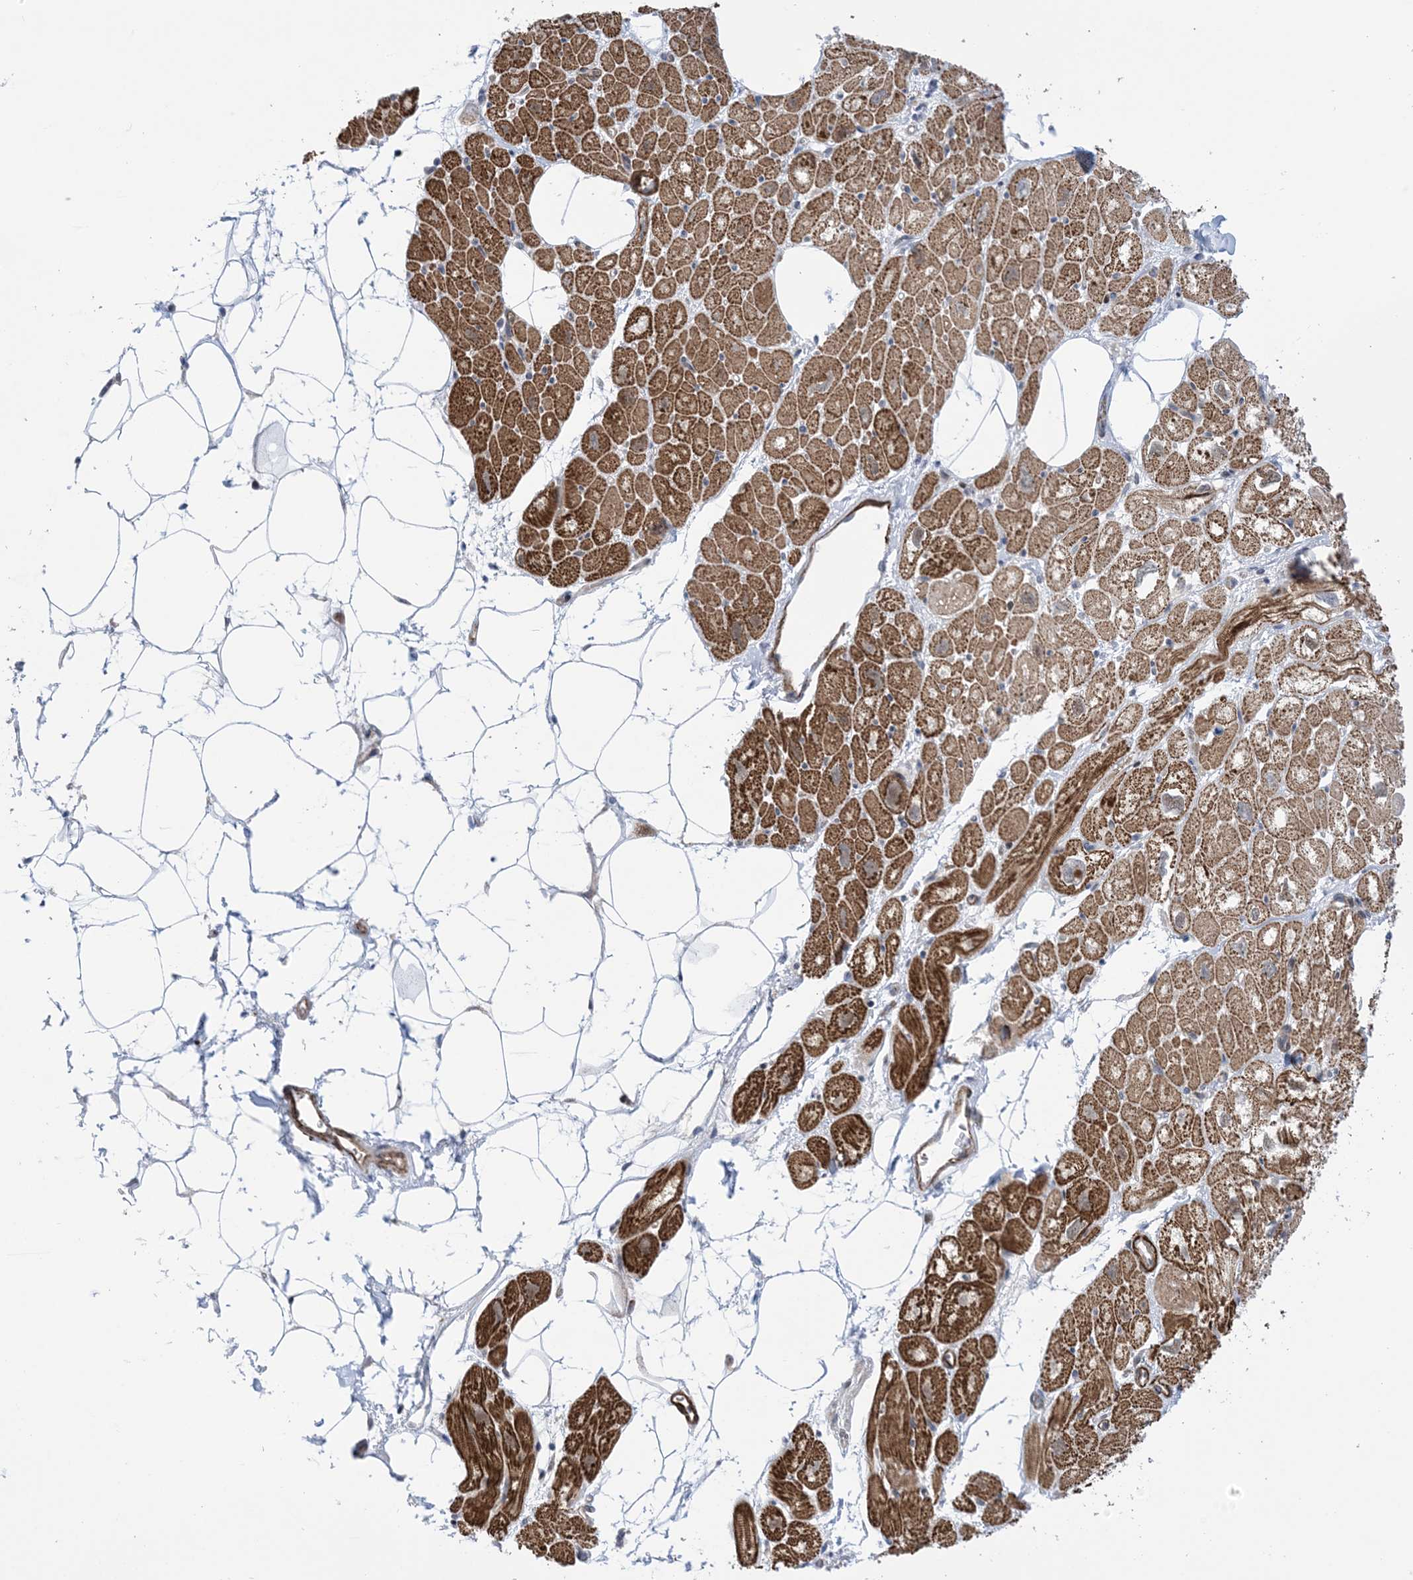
{"staining": {"intensity": "moderate", "quantity": ">75%", "location": "cytoplasmic/membranous"}, "tissue": "heart muscle", "cell_type": "Cardiomyocytes", "image_type": "normal", "snomed": [{"axis": "morphology", "description": "Normal tissue, NOS"}, {"axis": "topography", "description": "Heart"}], "caption": "A high-resolution image shows immunohistochemistry staining of normal heart muscle, which reveals moderate cytoplasmic/membranous expression in approximately >75% of cardiomyocytes.", "gene": "ZNF8", "patient": {"sex": "male", "age": 50}}